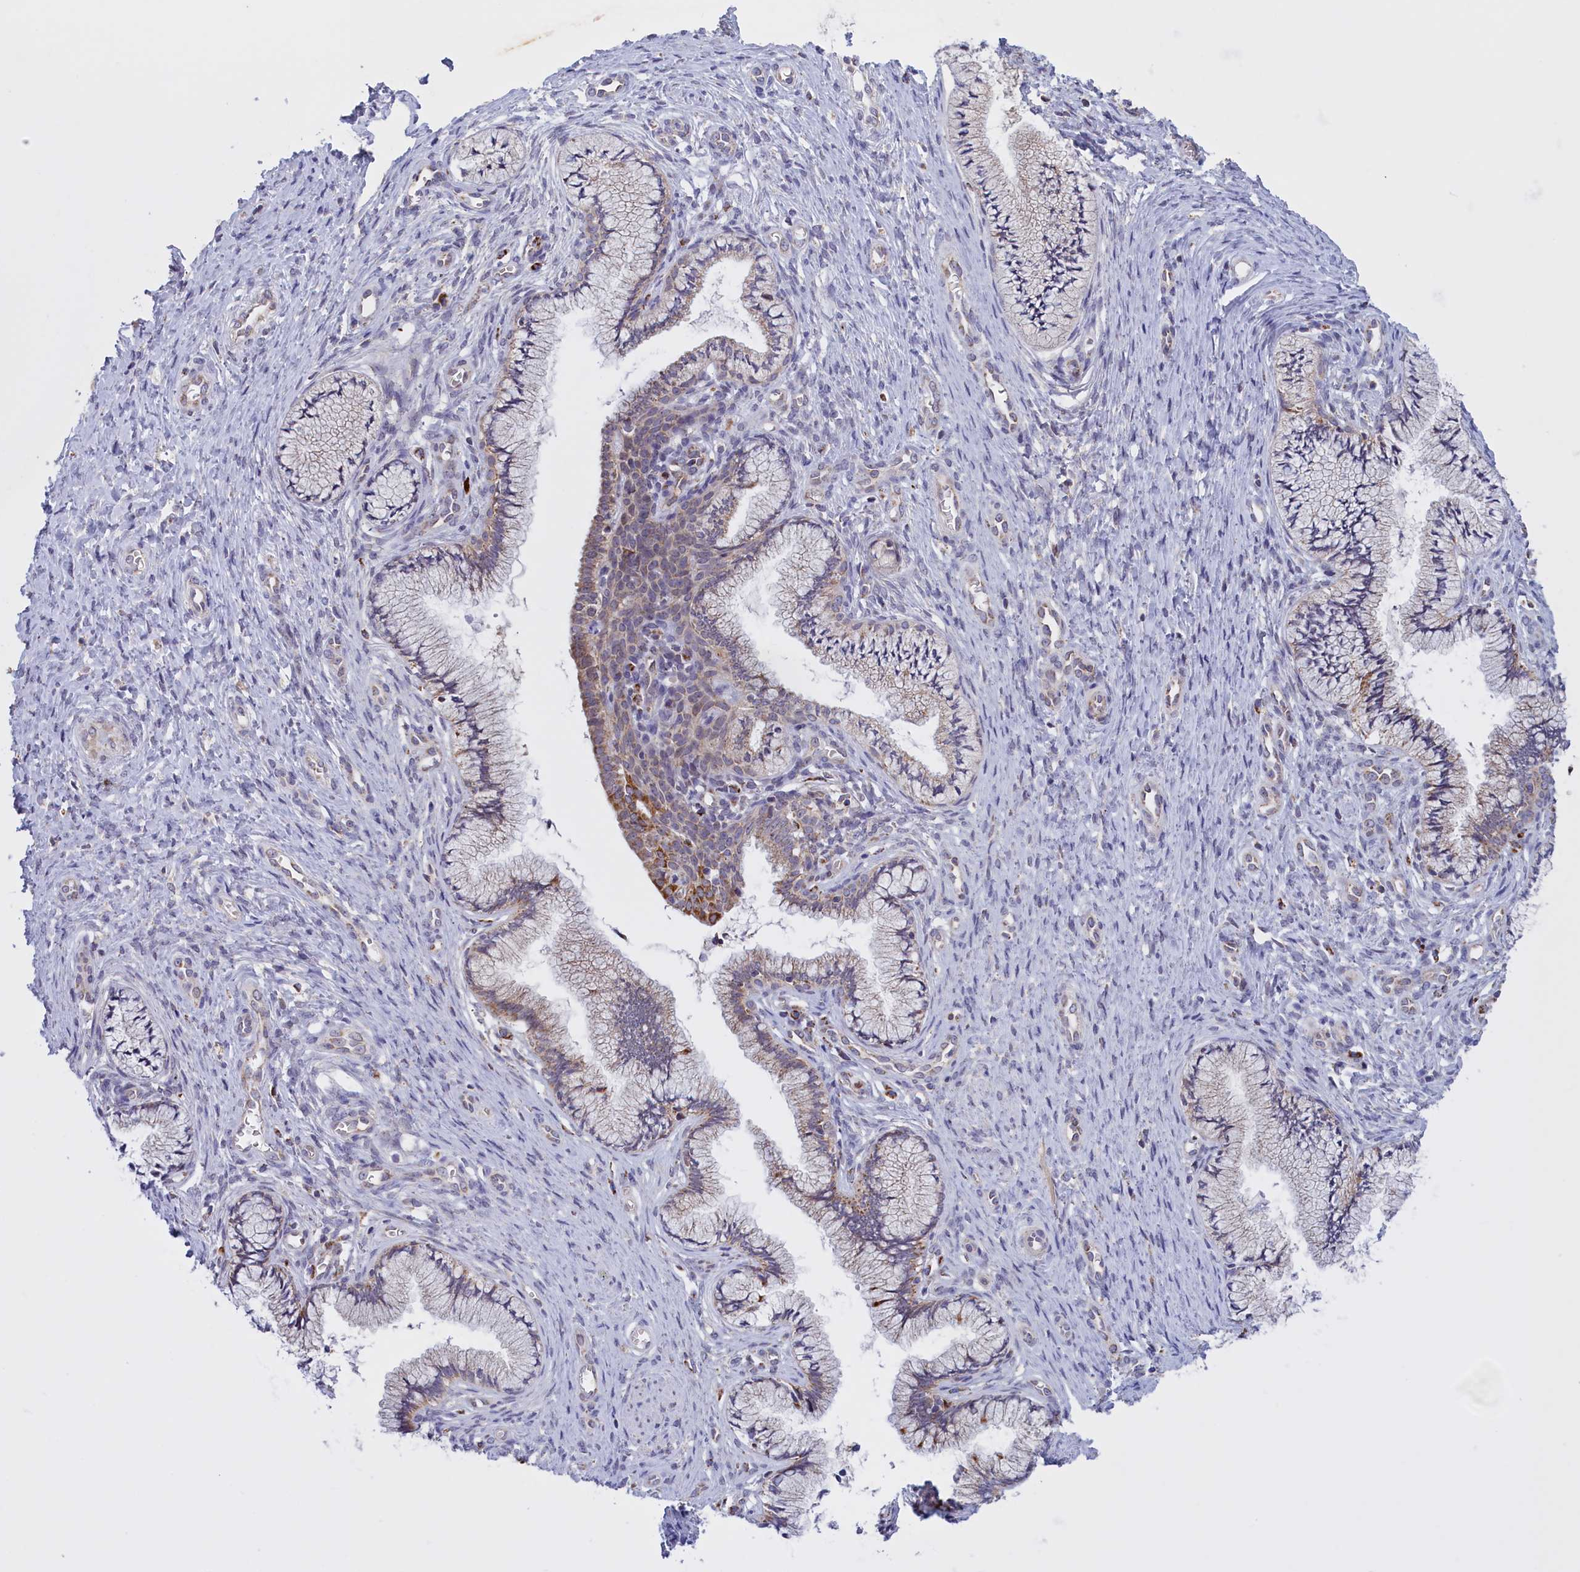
{"staining": {"intensity": "moderate", "quantity": "25%-75%", "location": "cytoplasmic/membranous"}, "tissue": "cervix", "cell_type": "Glandular cells", "image_type": "normal", "snomed": [{"axis": "morphology", "description": "Normal tissue, NOS"}, {"axis": "topography", "description": "Cervix"}], "caption": "Brown immunohistochemical staining in normal human cervix exhibits moderate cytoplasmic/membranous expression in approximately 25%-75% of glandular cells. (DAB IHC with brightfield microscopy, high magnification).", "gene": "FAM149B1", "patient": {"sex": "female", "age": 36}}